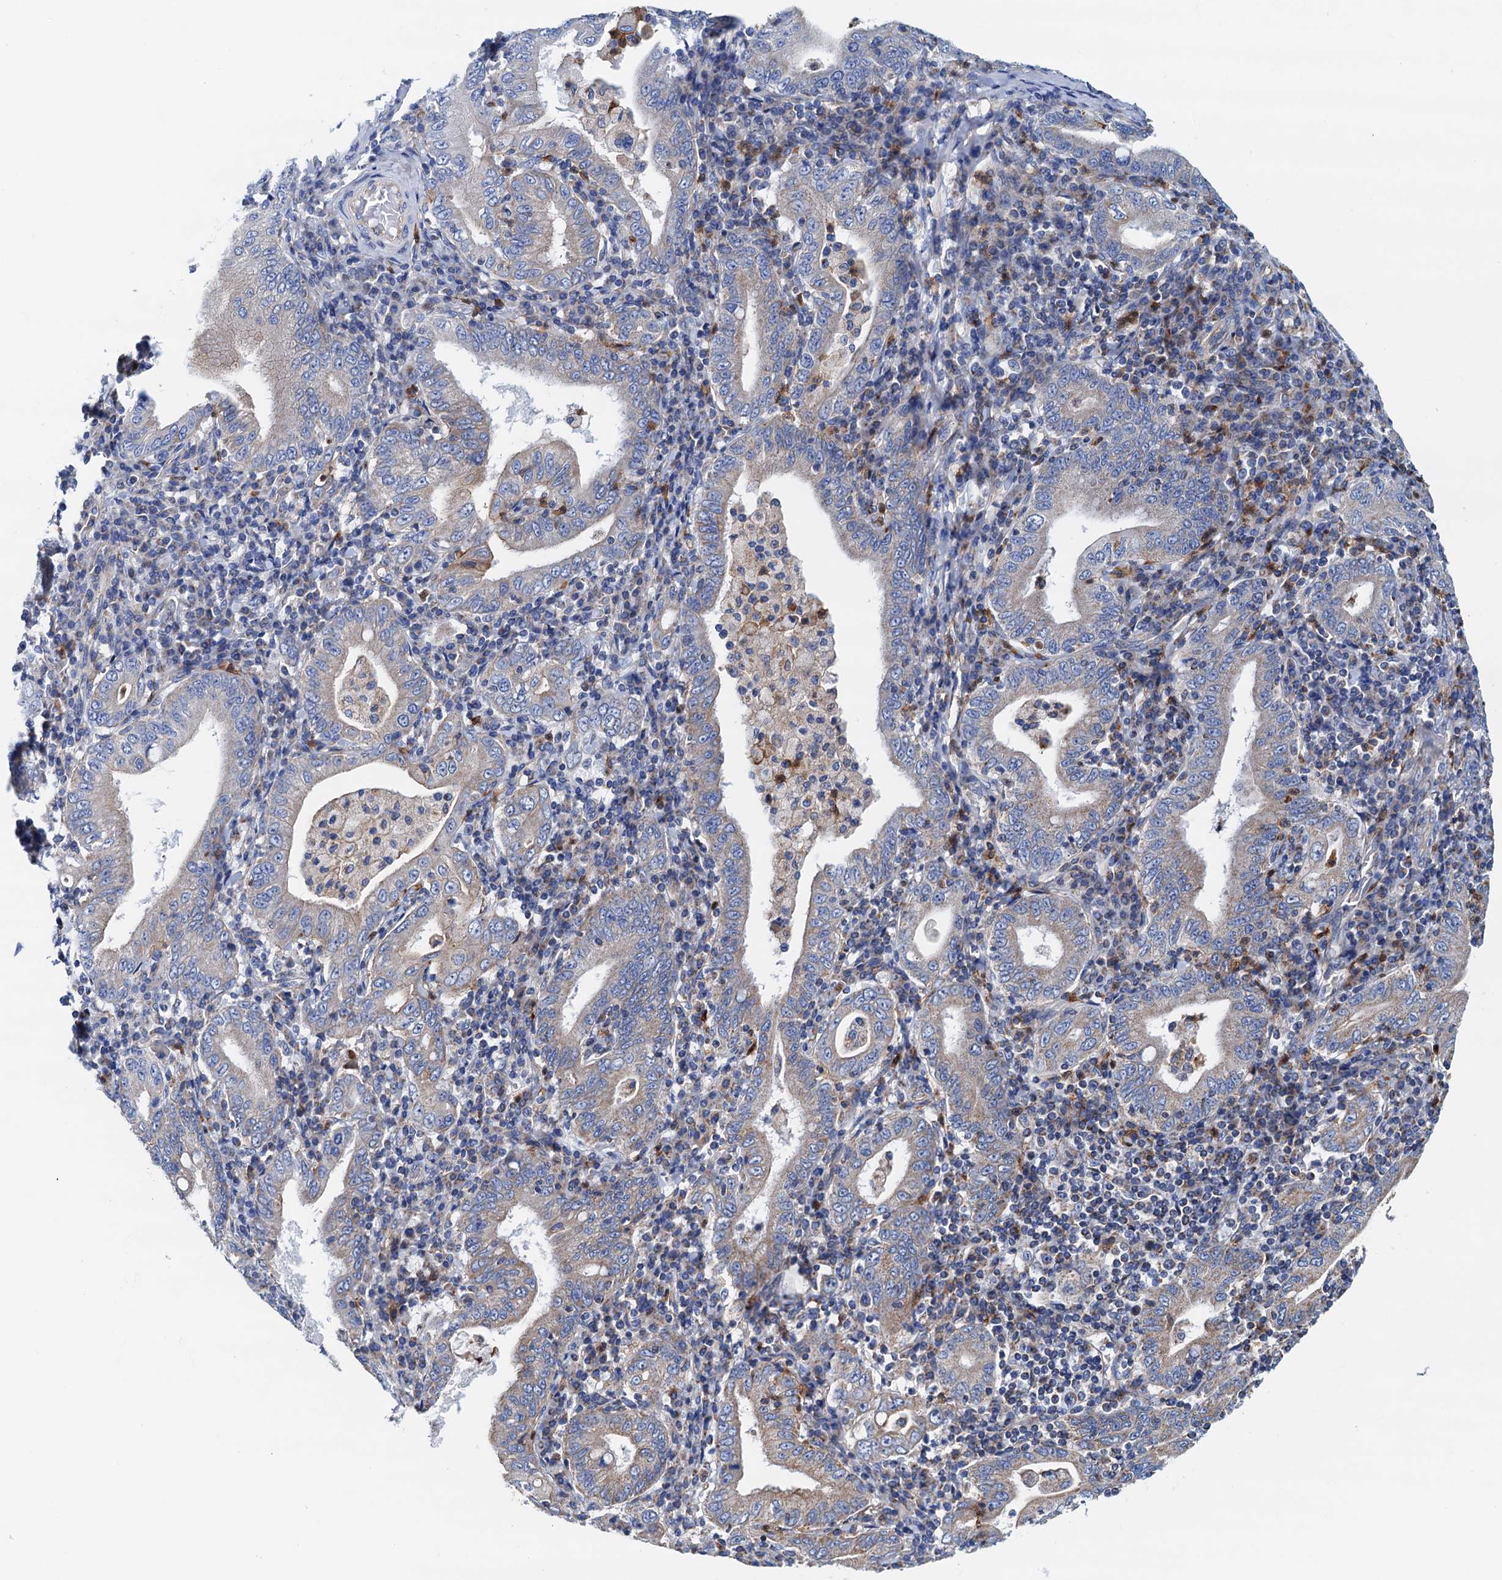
{"staining": {"intensity": "weak", "quantity": "25%-75%", "location": "cytoplasmic/membranous"}, "tissue": "stomach cancer", "cell_type": "Tumor cells", "image_type": "cancer", "snomed": [{"axis": "morphology", "description": "Normal tissue, NOS"}, {"axis": "morphology", "description": "Adenocarcinoma, NOS"}, {"axis": "topography", "description": "Esophagus"}, {"axis": "topography", "description": "Stomach, upper"}, {"axis": "topography", "description": "Peripheral nerve tissue"}], "caption": "A photomicrograph showing weak cytoplasmic/membranous expression in approximately 25%-75% of tumor cells in stomach cancer, as visualized by brown immunohistochemical staining.", "gene": "RASSF9", "patient": {"sex": "male", "age": 62}}